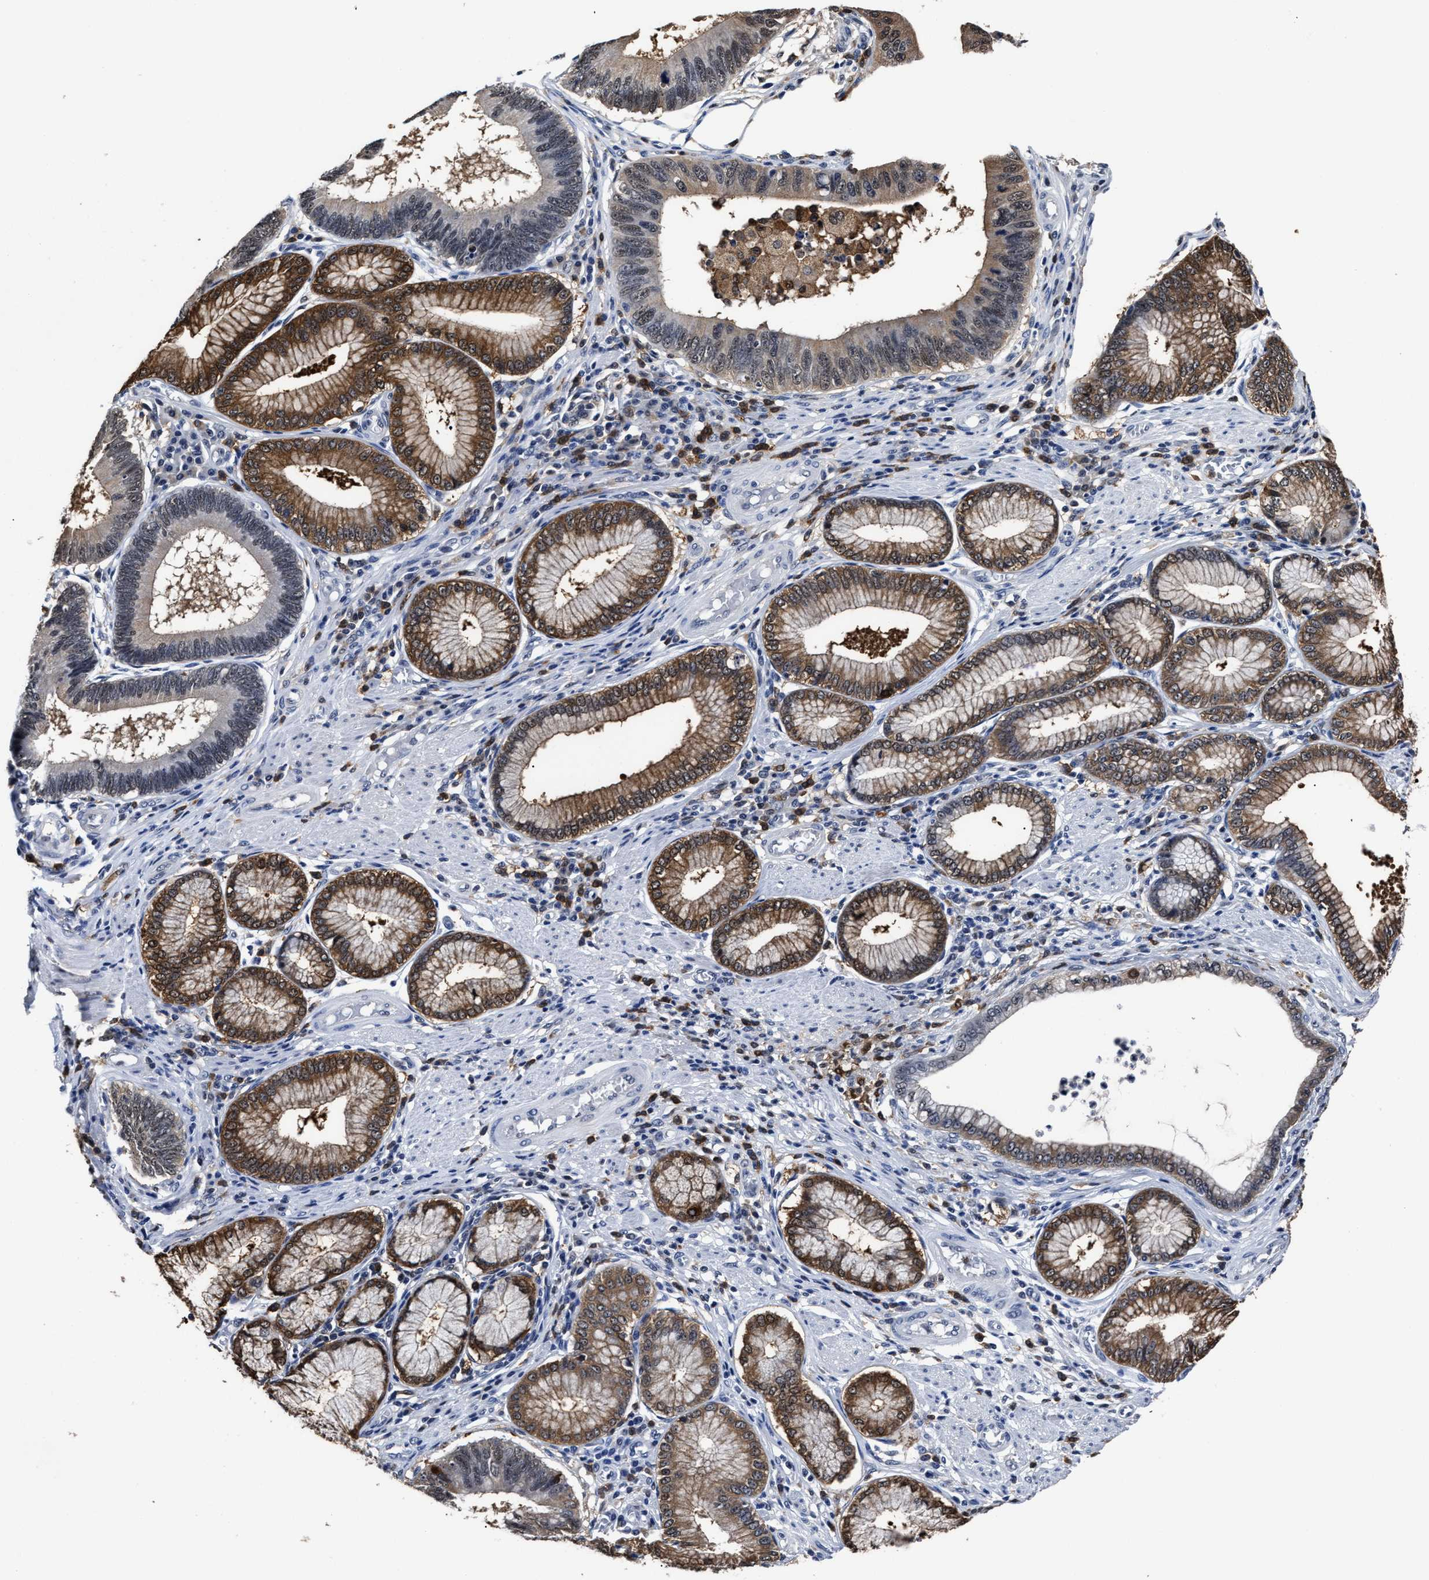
{"staining": {"intensity": "moderate", "quantity": "25%-75%", "location": "nuclear"}, "tissue": "stomach cancer", "cell_type": "Tumor cells", "image_type": "cancer", "snomed": [{"axis": "morphology", "description": "Adenocarcinoma, NOS"}, {"axis": "topography", "description": "Stomach"}], "caption": "Protein expression analysis of human stomach adenocarcinoma reveals moderate nuclear expression in approximately 25%-75% of tumor cells.", "gene": "PRPF4B", "patient": {"sex": "male", "age": 59}}